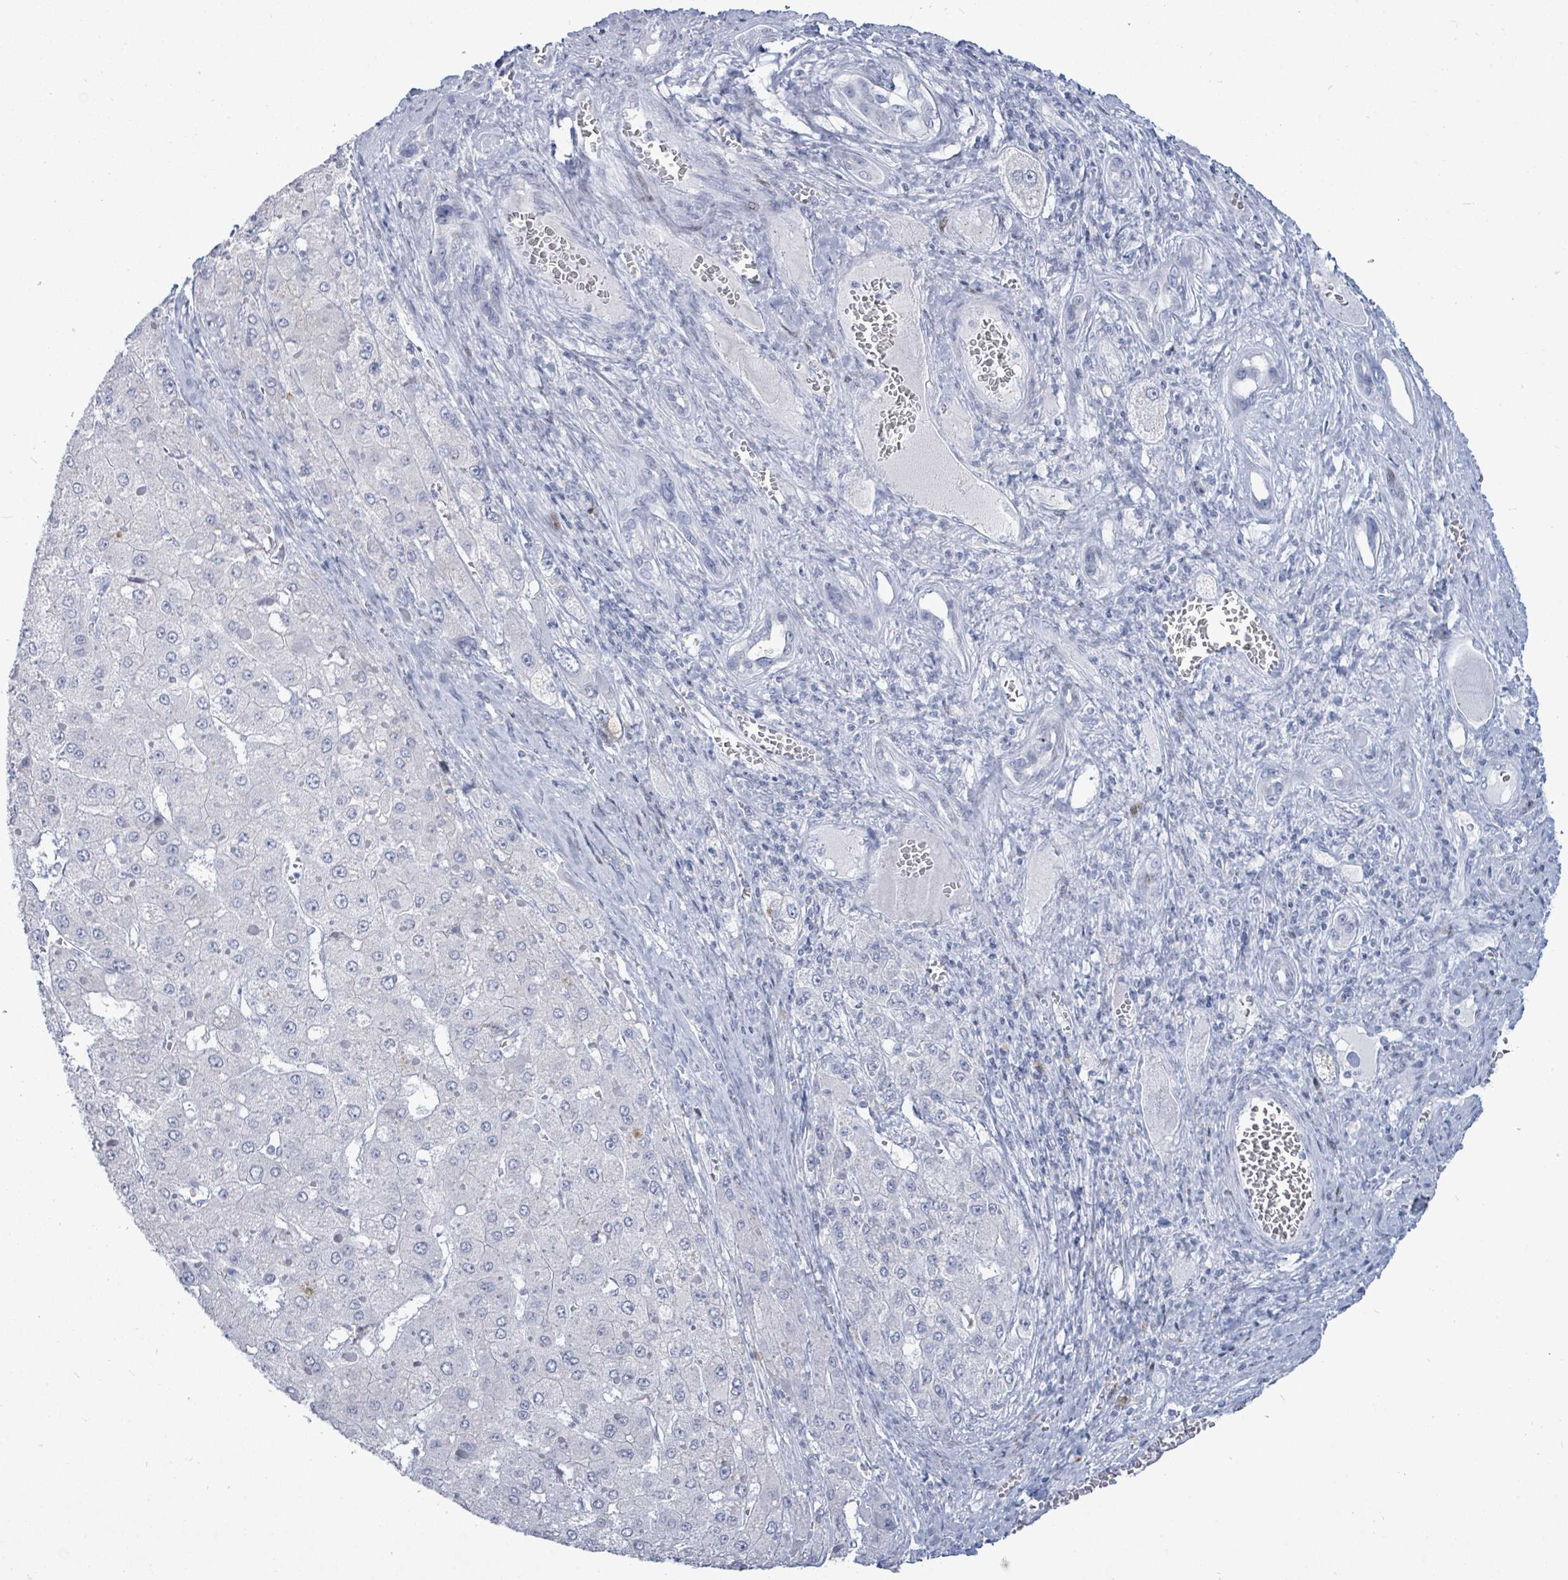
{"staining": {"intensity": "negative", "quantity": "none", "location": "none"}, "tissue": "liver cancer", "cell_type": "Tumor cells", "image_type": "cancer", "snomed": [{"axis": "morphology", "description": "Carcinoma, Hepatocellular, NOS"}, {"axis": "topography", "description": "Liver"}], "caption": "Immunohistochemistry (IHC) of human liver hepatocellular carcinoma displays no staining in tumor cells.", "gene": "MALL", "patient": {"sex": "female", "age": 73}}